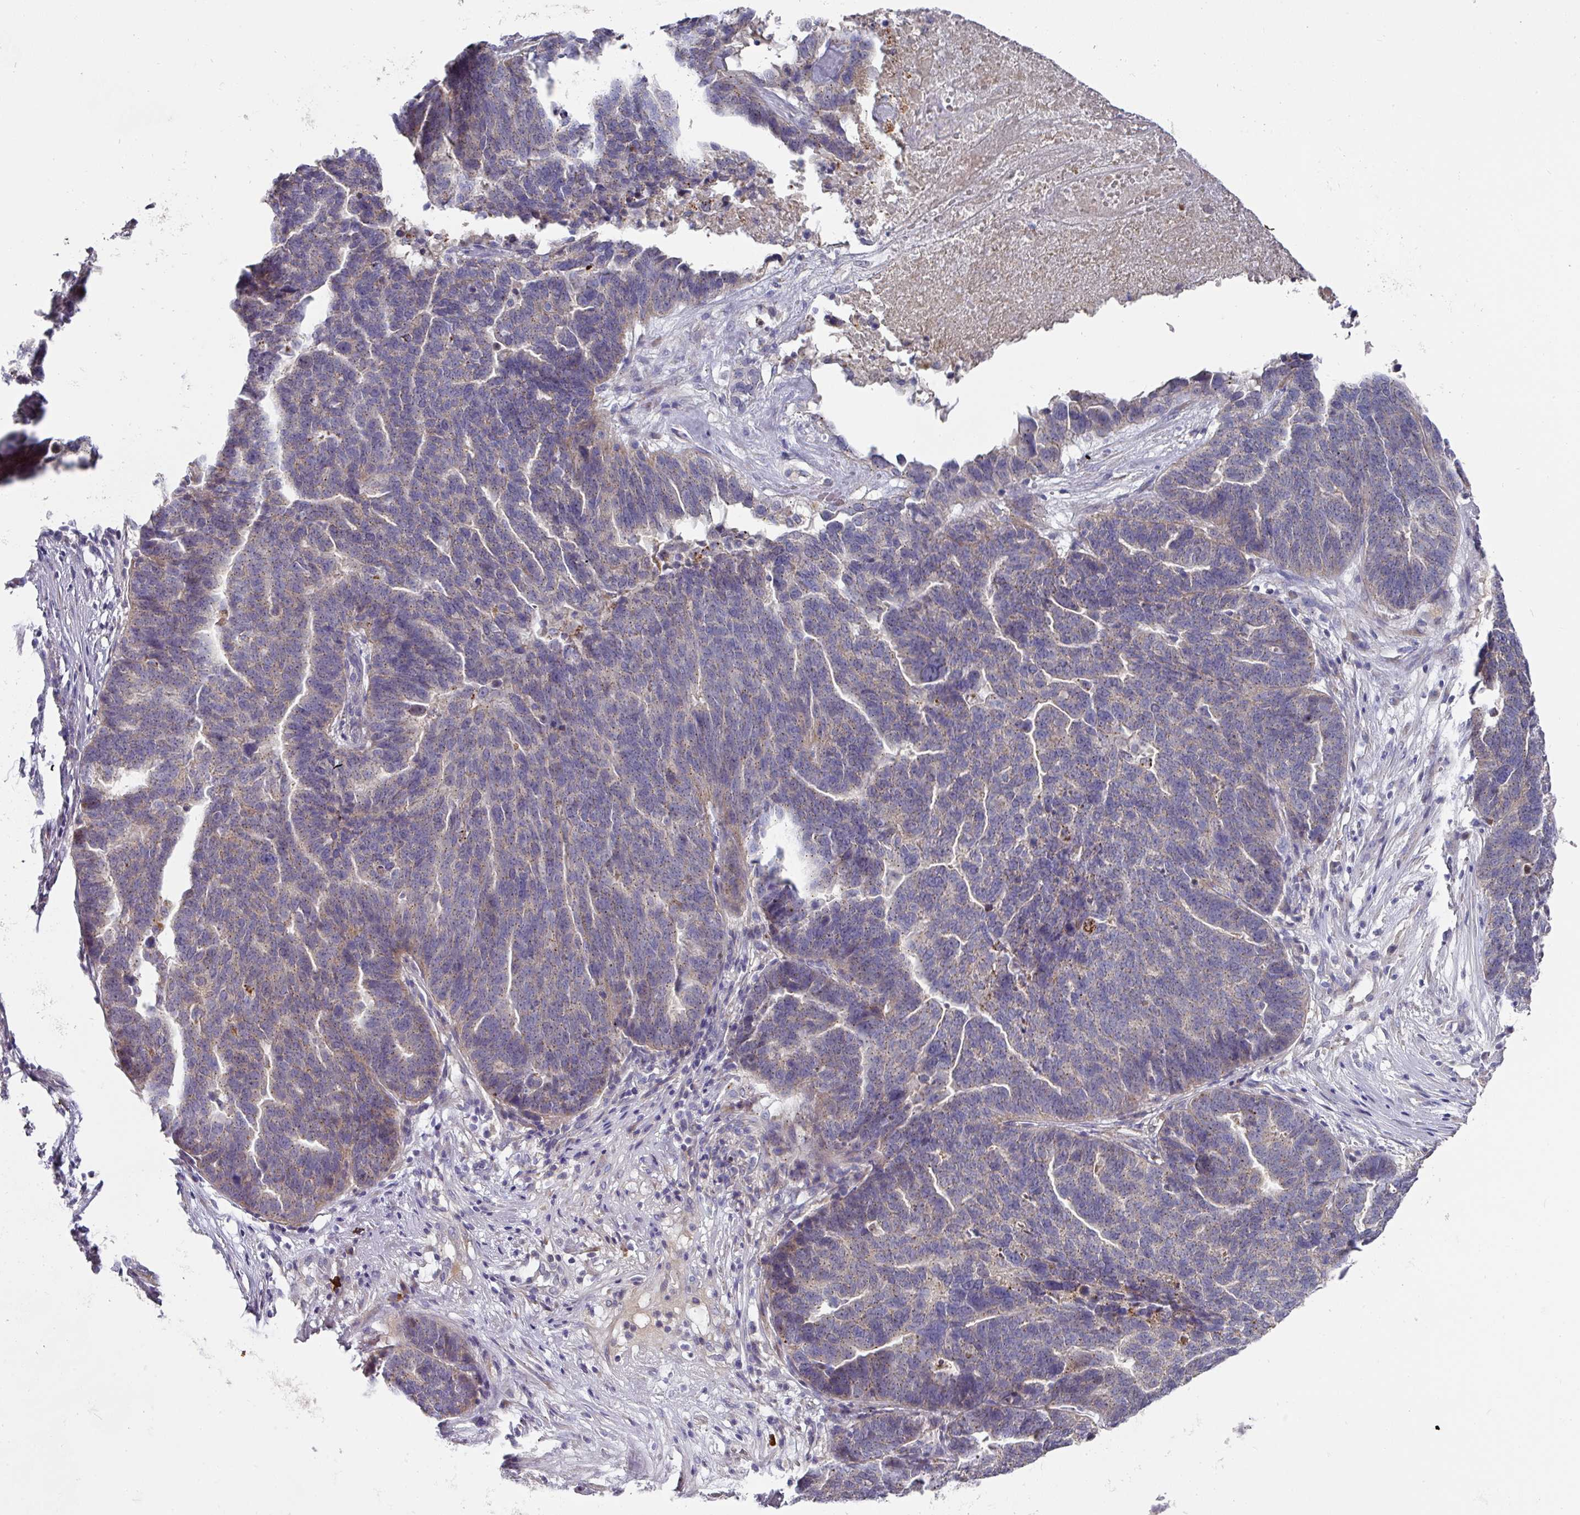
{"staining": {"intensity": "weak", "quantity": "<25%", "location": "cytoplasmic/membranous"}, "tissue": "ovarian cancer", "cell_type": "Tumor cells", "image_type": "cancer", "snomed": [{"axis": "morphology", "description": "Cystadenocarcinoma, serous, NOS"}, {"axis": "topography", "description": "Ovary"}], "caption": "This is an immunohistochemistry photomicrograph of serous cystadenocarcinoma (ovarian). There is no staining in tumor cells.", "gene": "IL4R", "patient": {"sex": "female", "age": 59}}